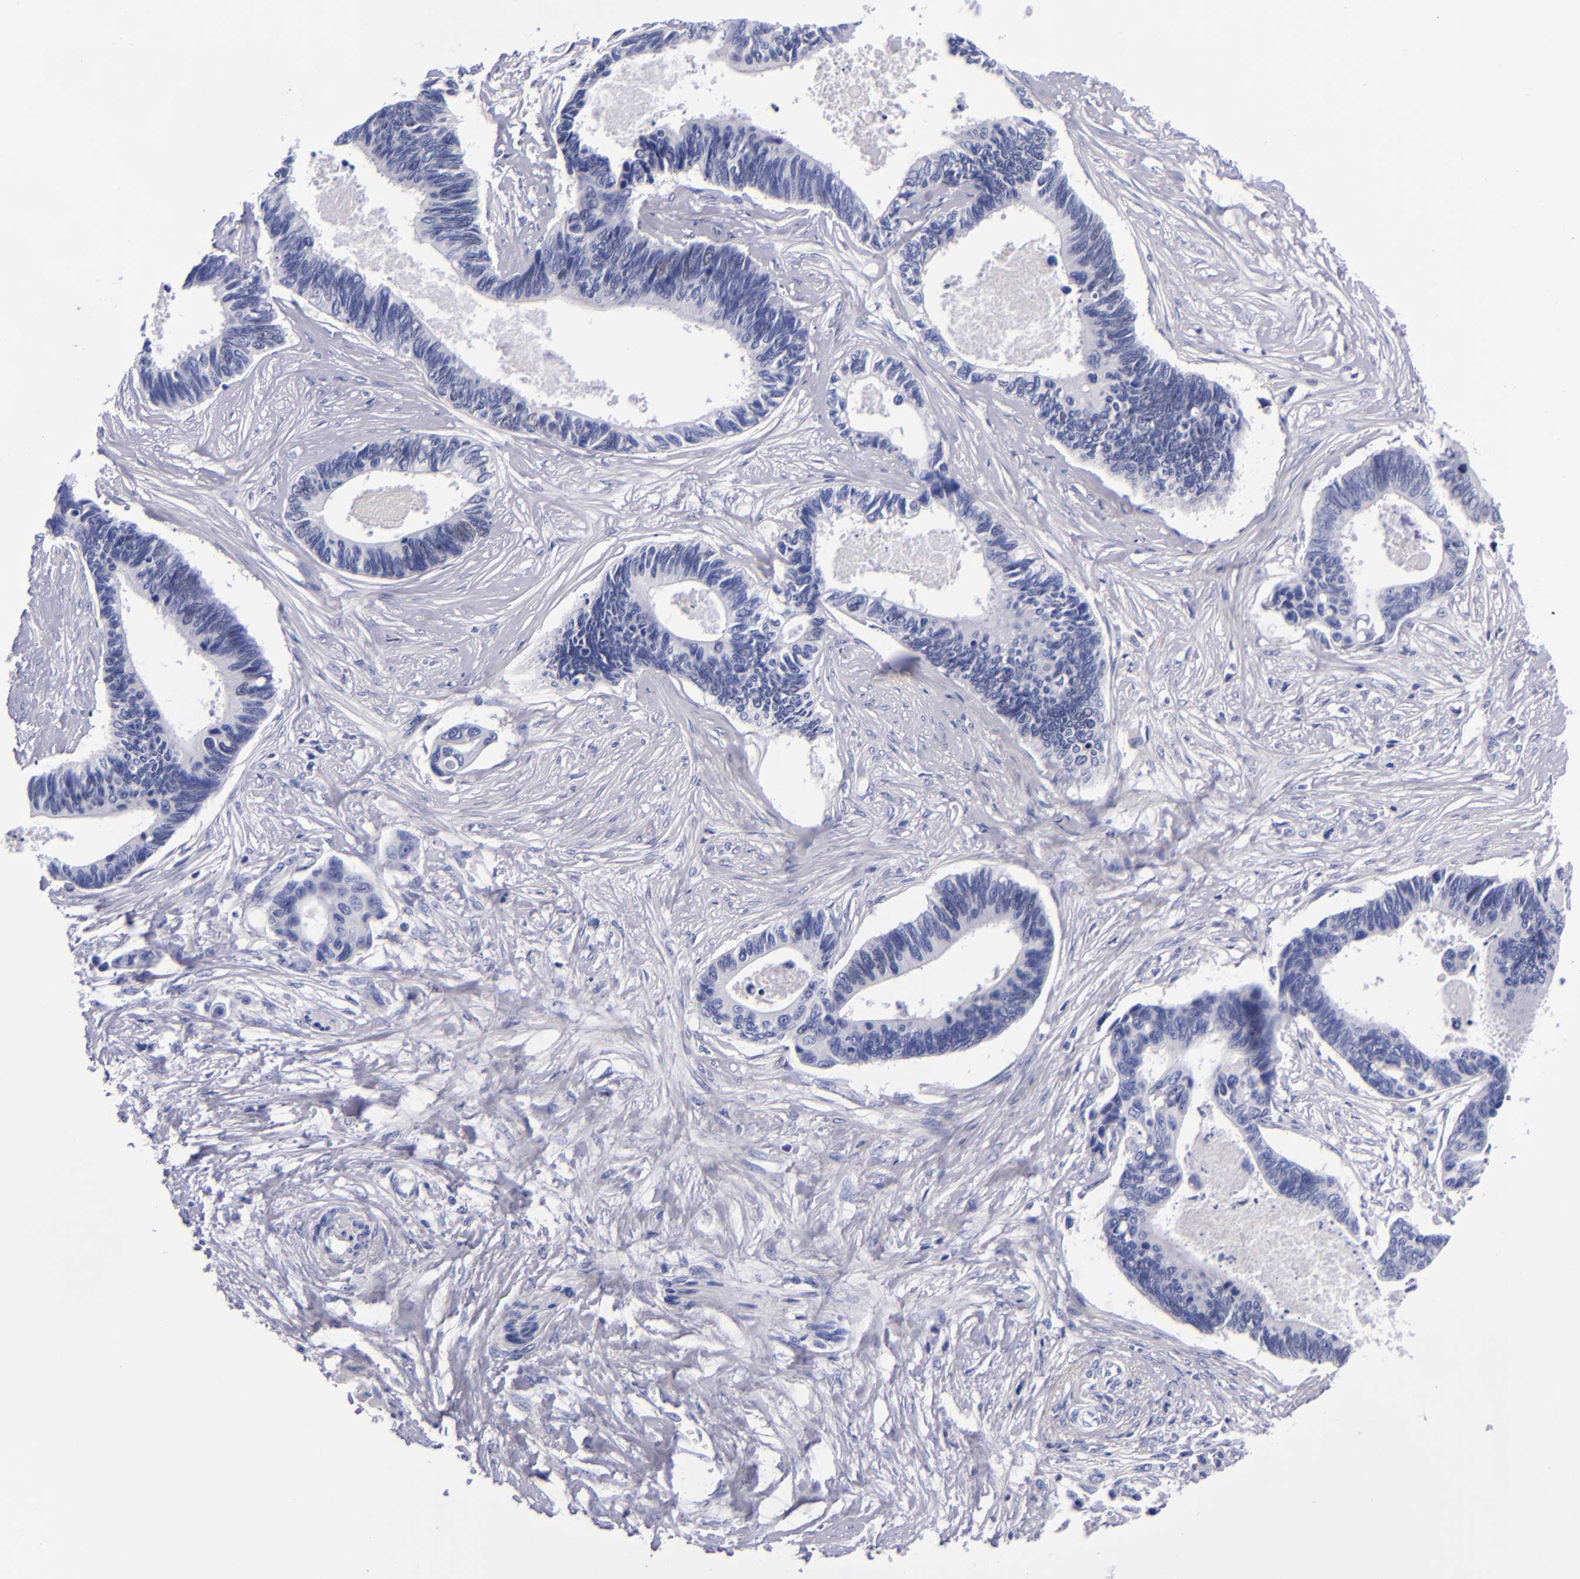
{"staining": {"intensity": "negative", "quantity": "none", "location": "none"}, "tissue": "pancreatic cancer", "cell_type": "Tumor cells", "image_type": "cancer", "snomed": [{"axis": "morphology", "description": "Adenocarcinoma, NOS"}, {"axis": "topography", "description": "Pancreas"}], "caption": "There is no significant staining in tumor cells of adenocarcinoma (pancreatic).", "gene": "MCM7", "patient": {"sex": "female", "age": 70}}